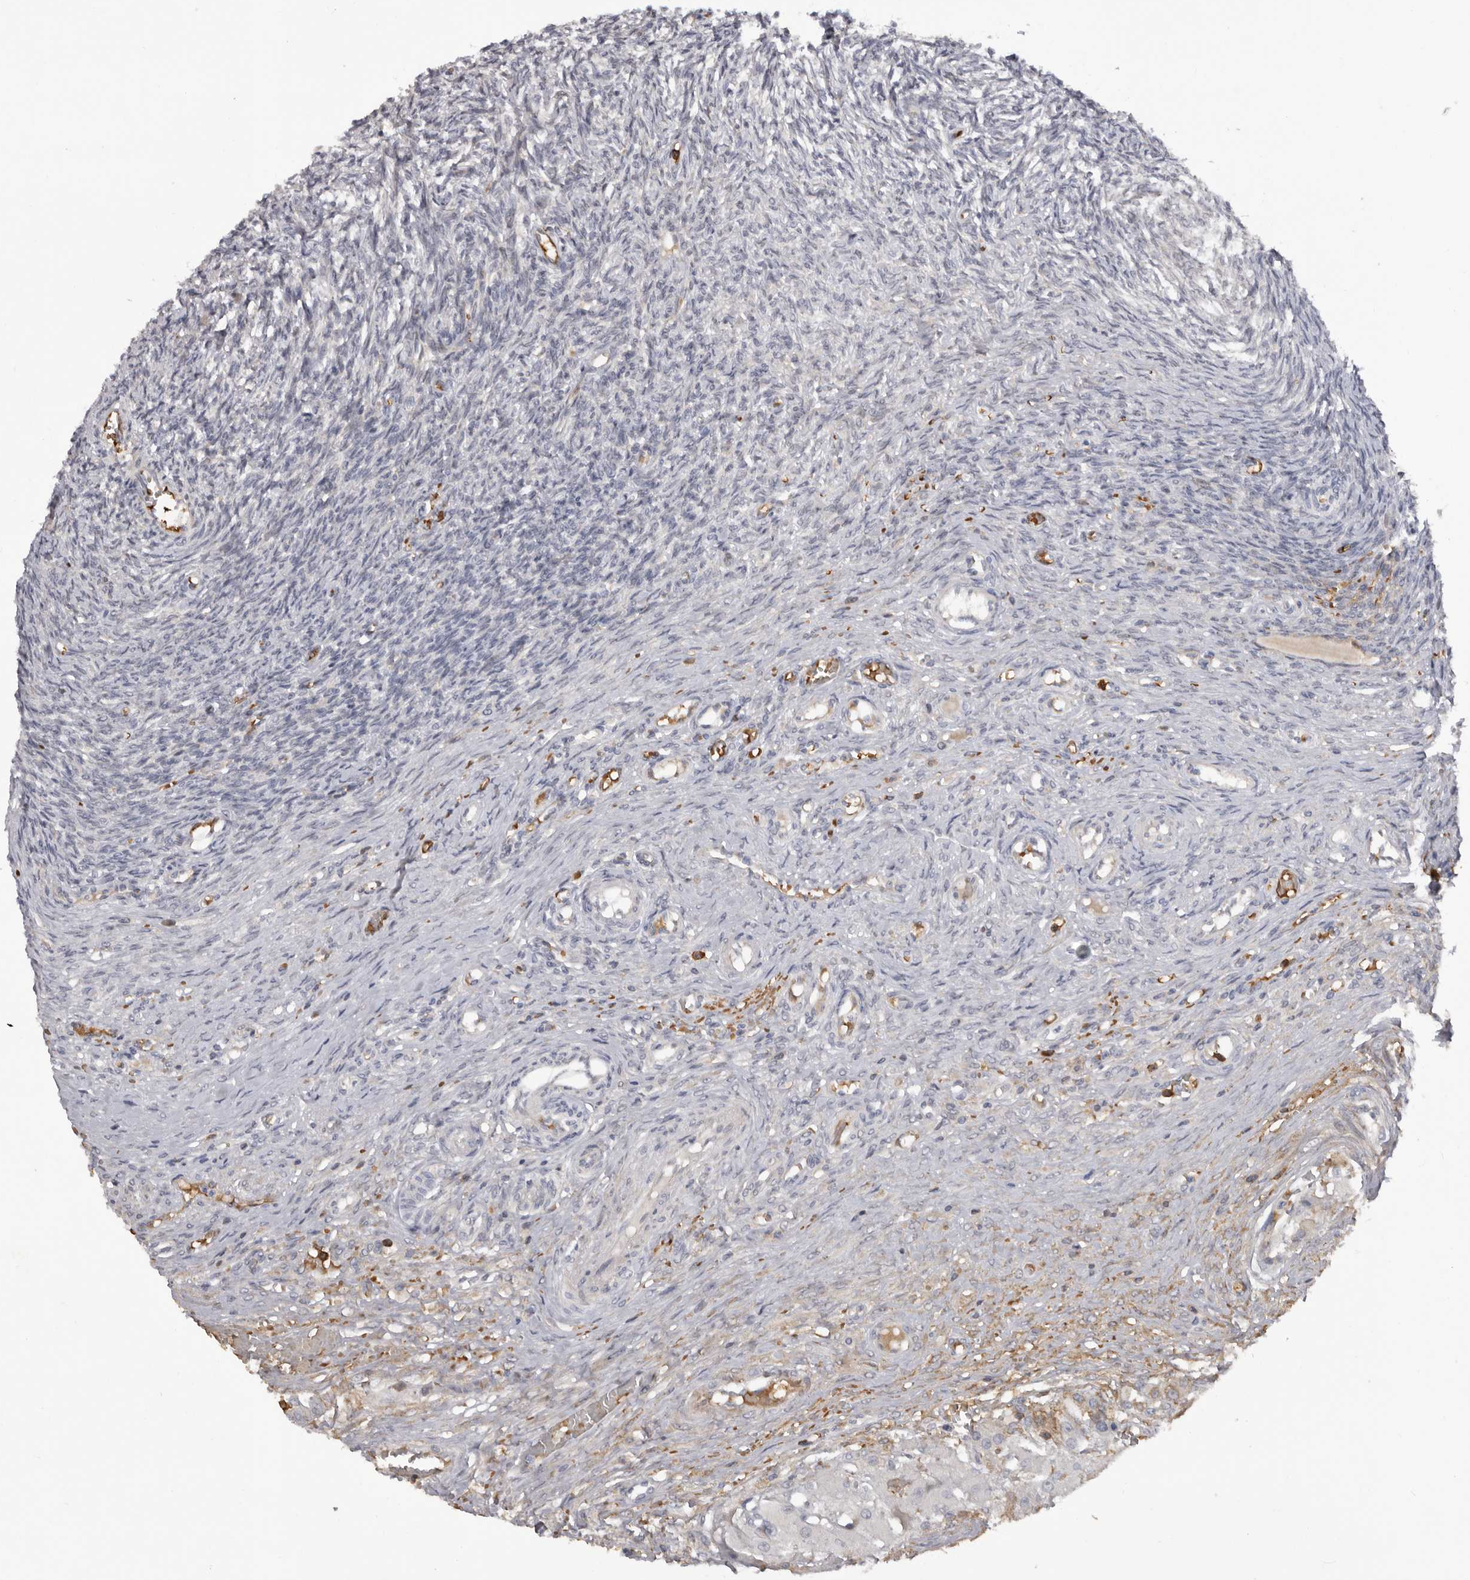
{"staining": {"intensity": "weak", "quantity": "<25%", "location": "cytoplasmic/membranous"}, "tissue": "ovary", "cell_type": "Follicle cells", "image_type": "normal", "snomed": [{"axis": "morphology", "description": "Adenocarcinoma, NOS"}, {"axis": "topography", "description": "Endometrium"}], "caption": "Follicle cells show no significant protein positivity in unremarkable ovary. The staining was performed using DAB to visualize the protein expression in brown, while the nuclei were stained in blue with hematoxylin (Magnification: 20x).", "gene": "TNR", "patient": {"sex": "female", "age": 32}}